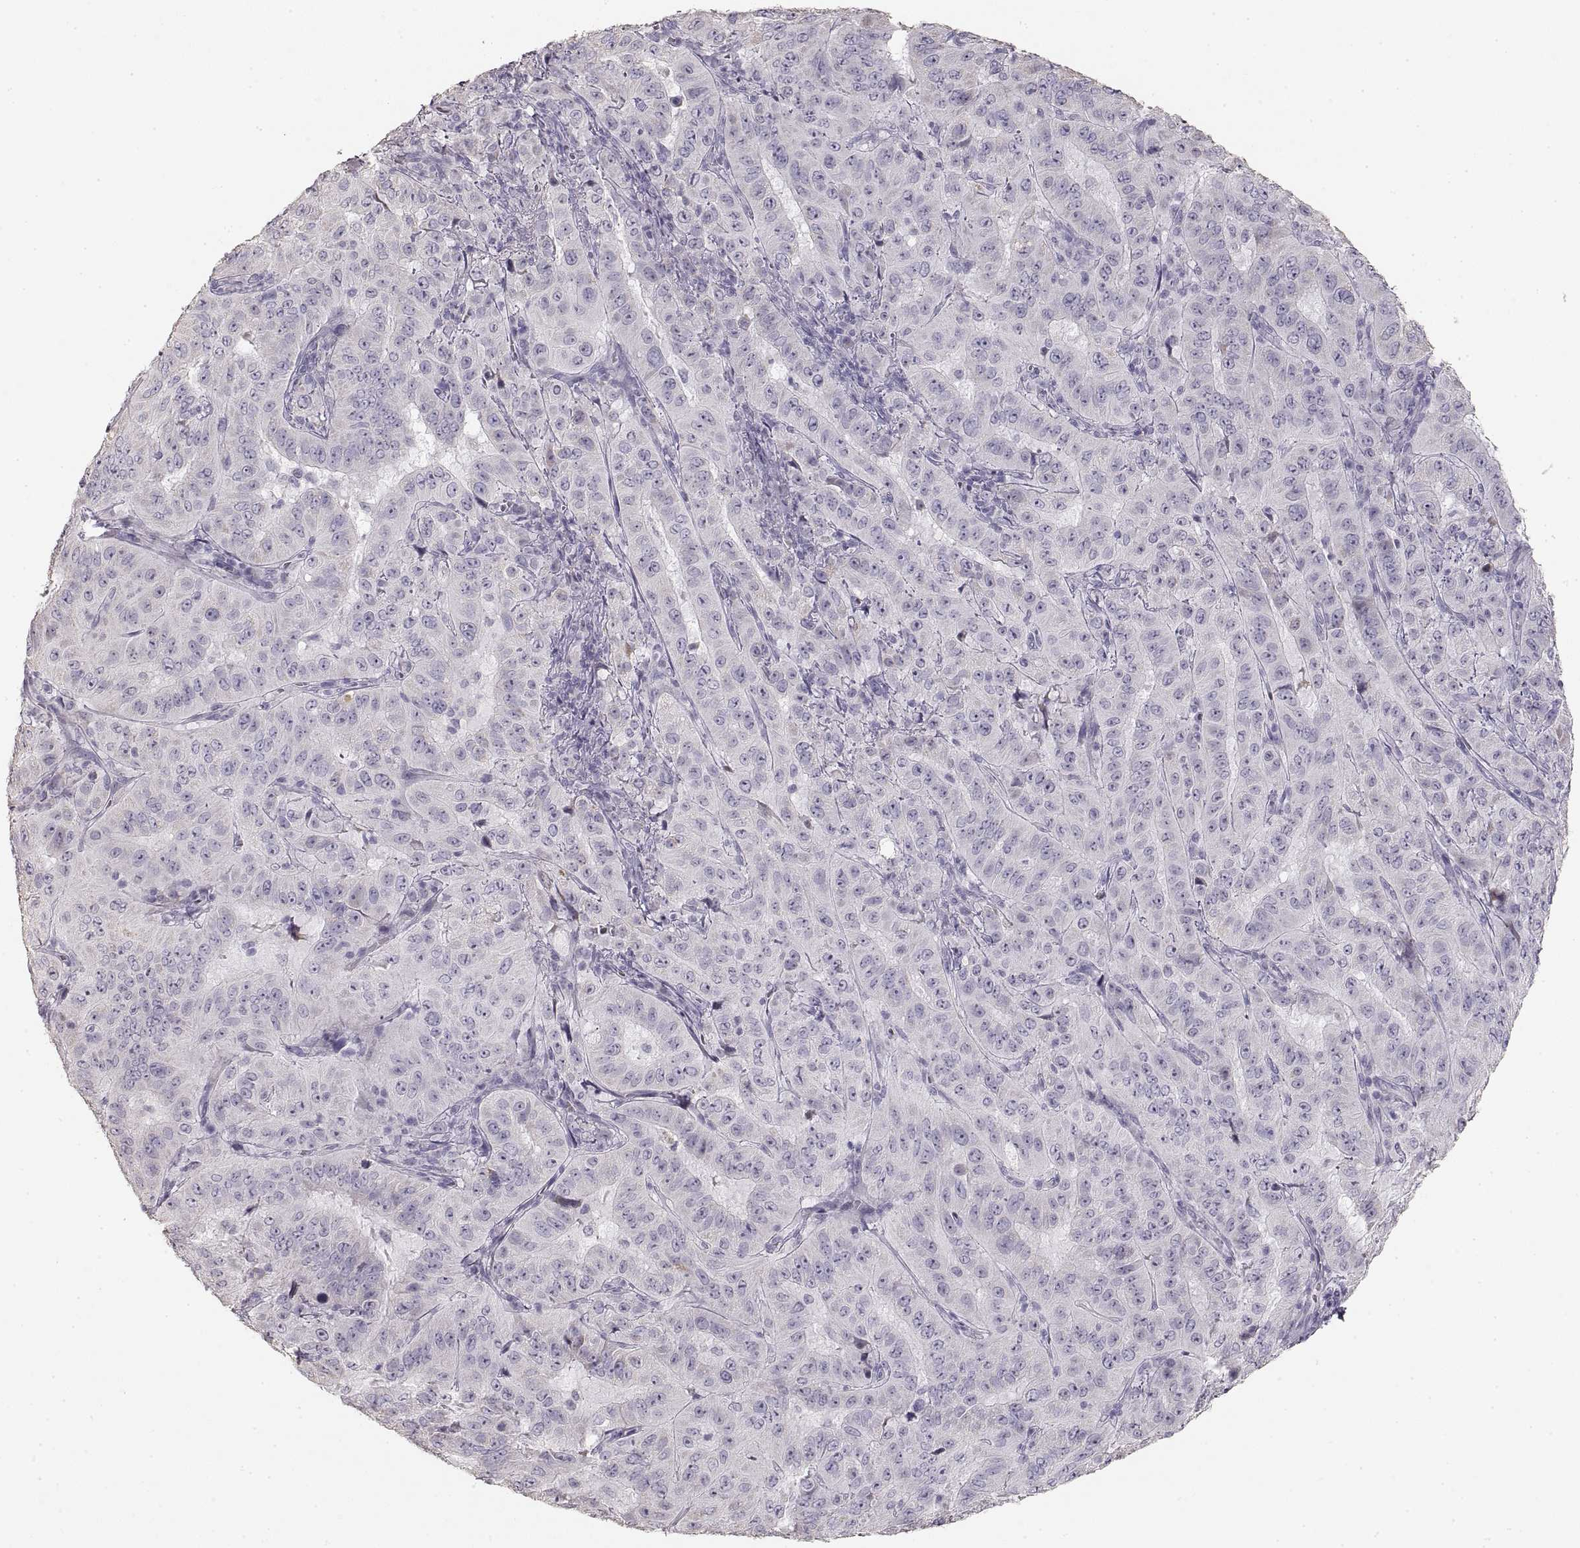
{"staining": {"intensity": "negative", "quantity": "none", "location": "none"}, "tissue": "pancreatic cancer", "cell_type": "Tumor cells", "image_type": "cancer", "snomed": [{"axis": "morphology", "description": "Adenocarcinoma, NOS"}, {"axis": "topography", "description": "Pancreas"}], "caption": "Adenocarcinoma (pancreatic) was stained to show a protein in brown. There is no significant staining in tumor cells. (Stains: DAB IHC with hematoxylin counter stain, Microscopy: brightfield microscopy at high magnification).", "gene": "ZP3", "patient": {"sex": "male", "age": 63}}